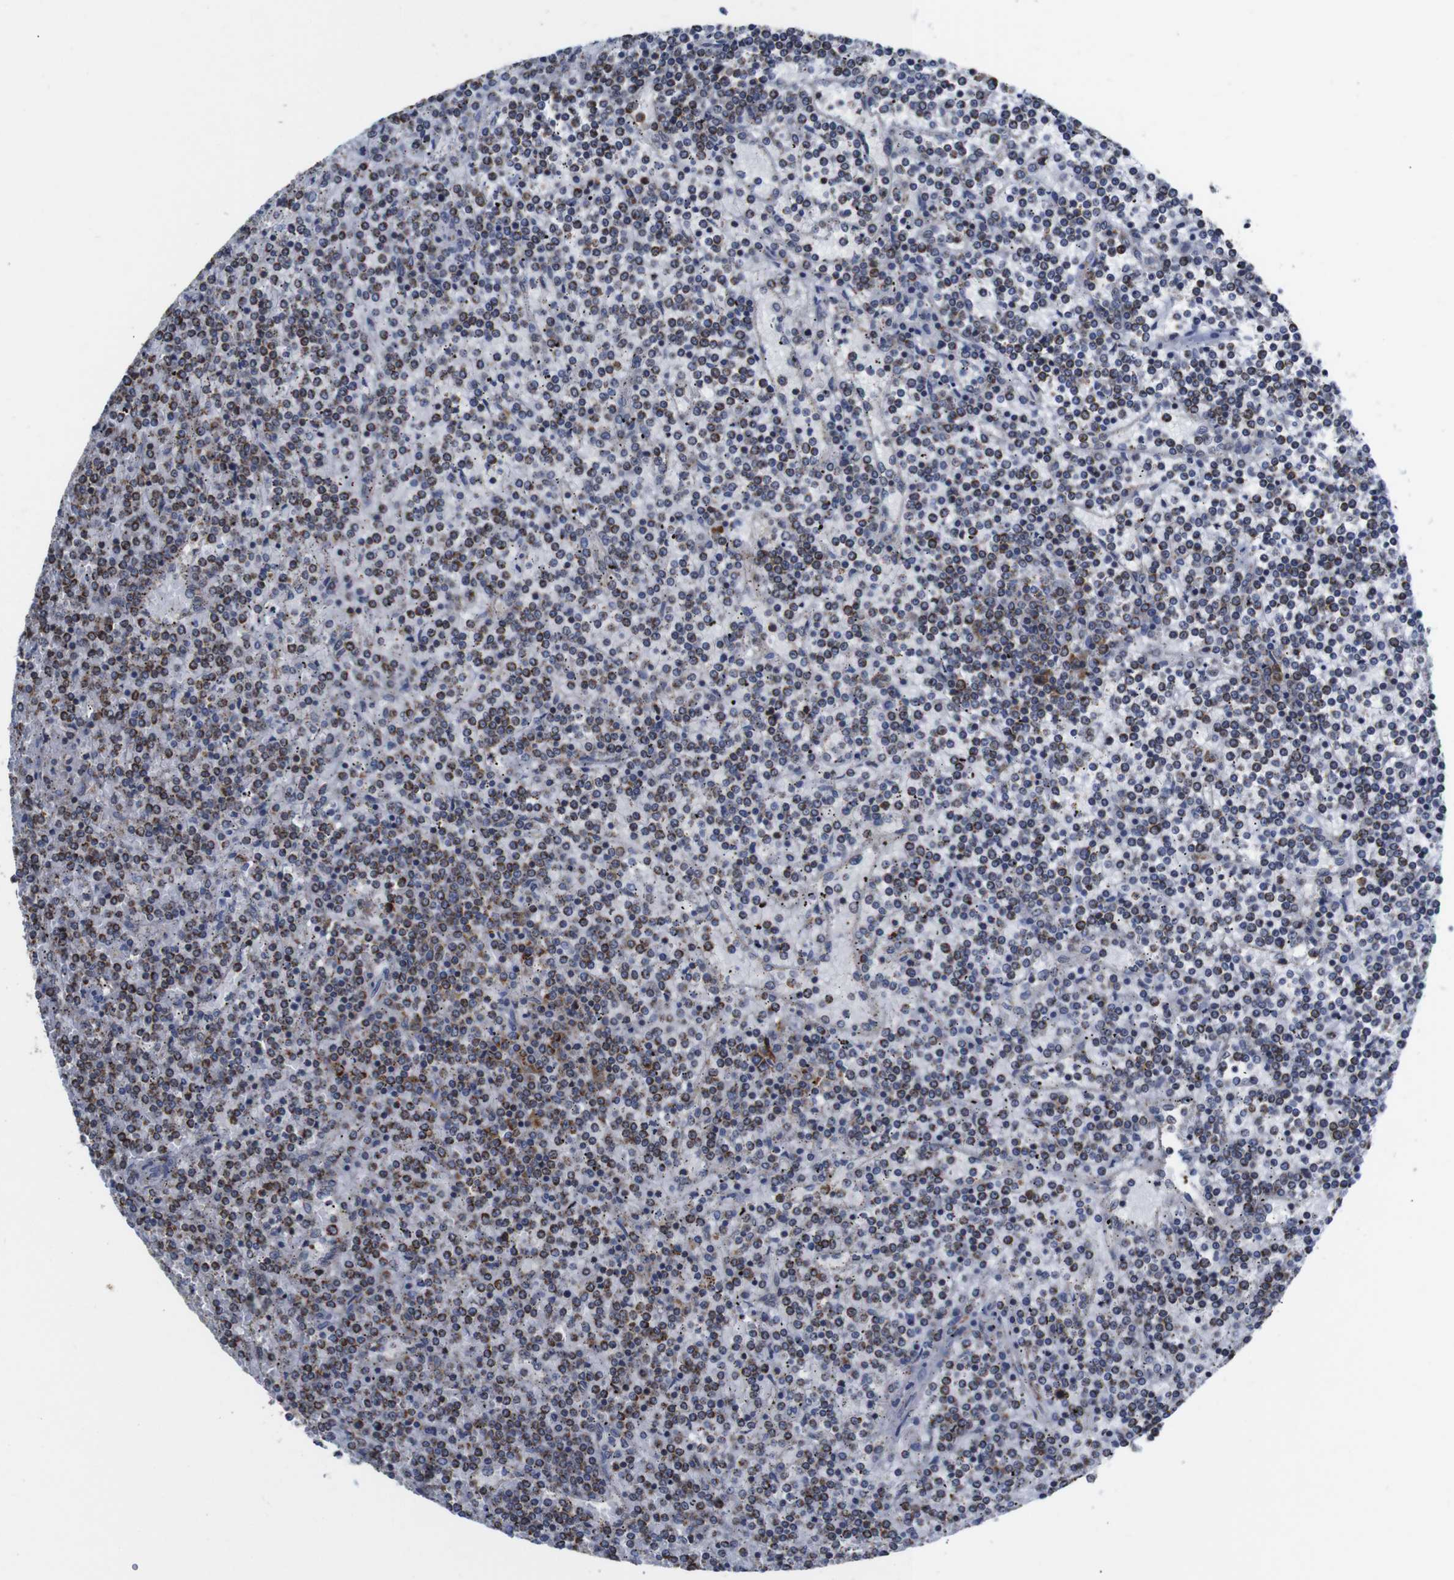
{"staining": {"intensity": "moderate", "quantity": "<25%", "location": "cytoplasmic/membranous"}, "tissue": "lymphoma", "cell_type": "Tumor cells", "image_type": "cancer", "snomed": [{"axis": "morphology", "description": "Malignant lymphoma, non-Hodgkin's type, Low grade"}, {"axis": "topography", "description": "Spleen"}], "caption": "Immunohistochemical staining of malignant lymphoma, non-Hodgkin's type (low-grade) shows low levels of moderate cytoplasmic/membranous protein positivity in about <25% of tumor cells.", "gene": "C17orf80", "patient": {"sex": "female", "age": 19}}